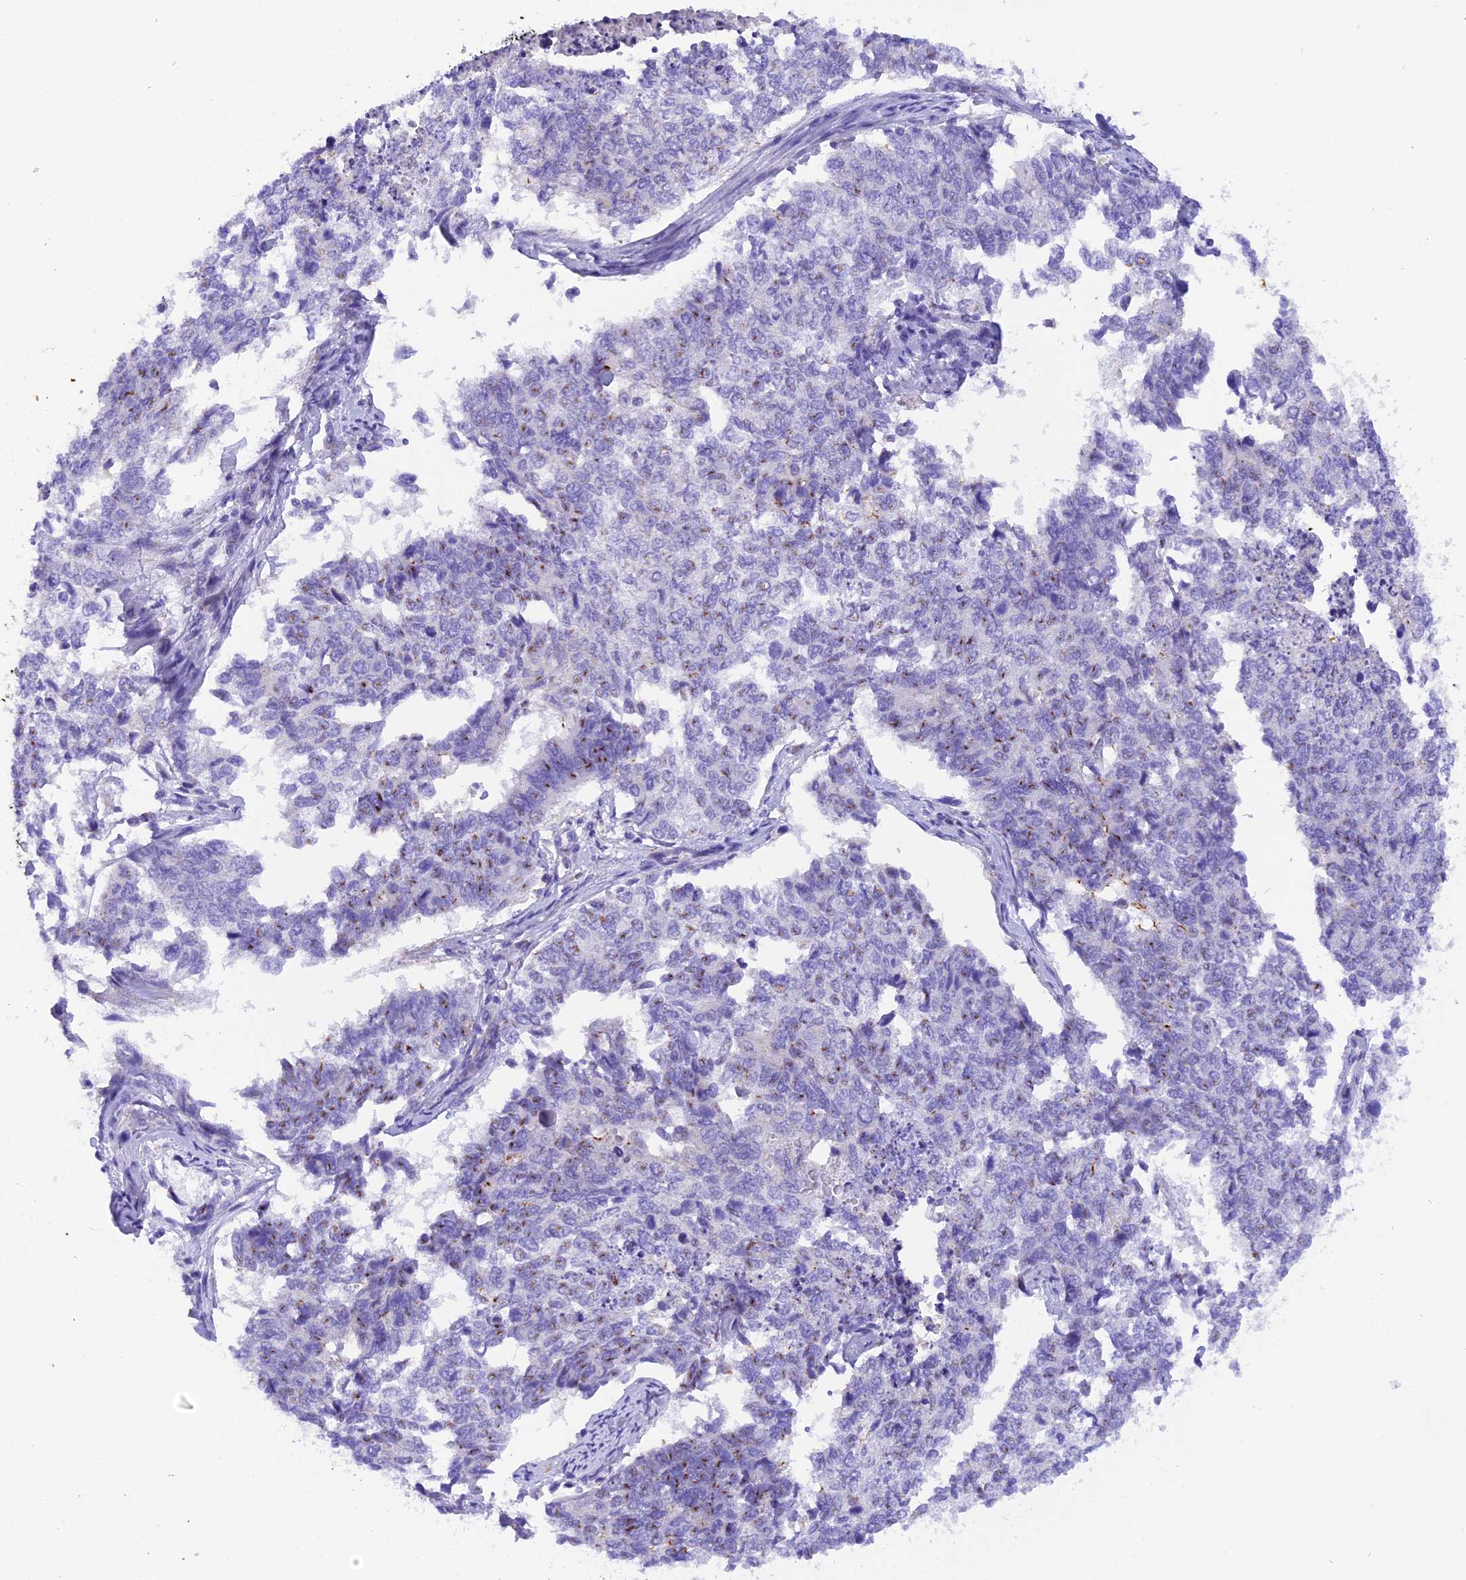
{"staining": {"intensity": "moderate", "quantity": "<25%", "location": "cytoplasmic/membranous"}, "tissue": "cervical cancer", "cell_type": "Tumor cells", "image_type": "cancer", "snomed": [{"axis": "morphology", "description": "Squamous cell carcinoma, NOS"}, {"axis": "topography", "description": "Cervix"}], "caption": "Cervical cancer (squamous cell carcinoma) stained with IHC displays moderate cytoplasmic/membranous expression in approximately <25% of tumor cells.", "gene": "COL6A5", "patient": {"sex": "female", "age": 63}}